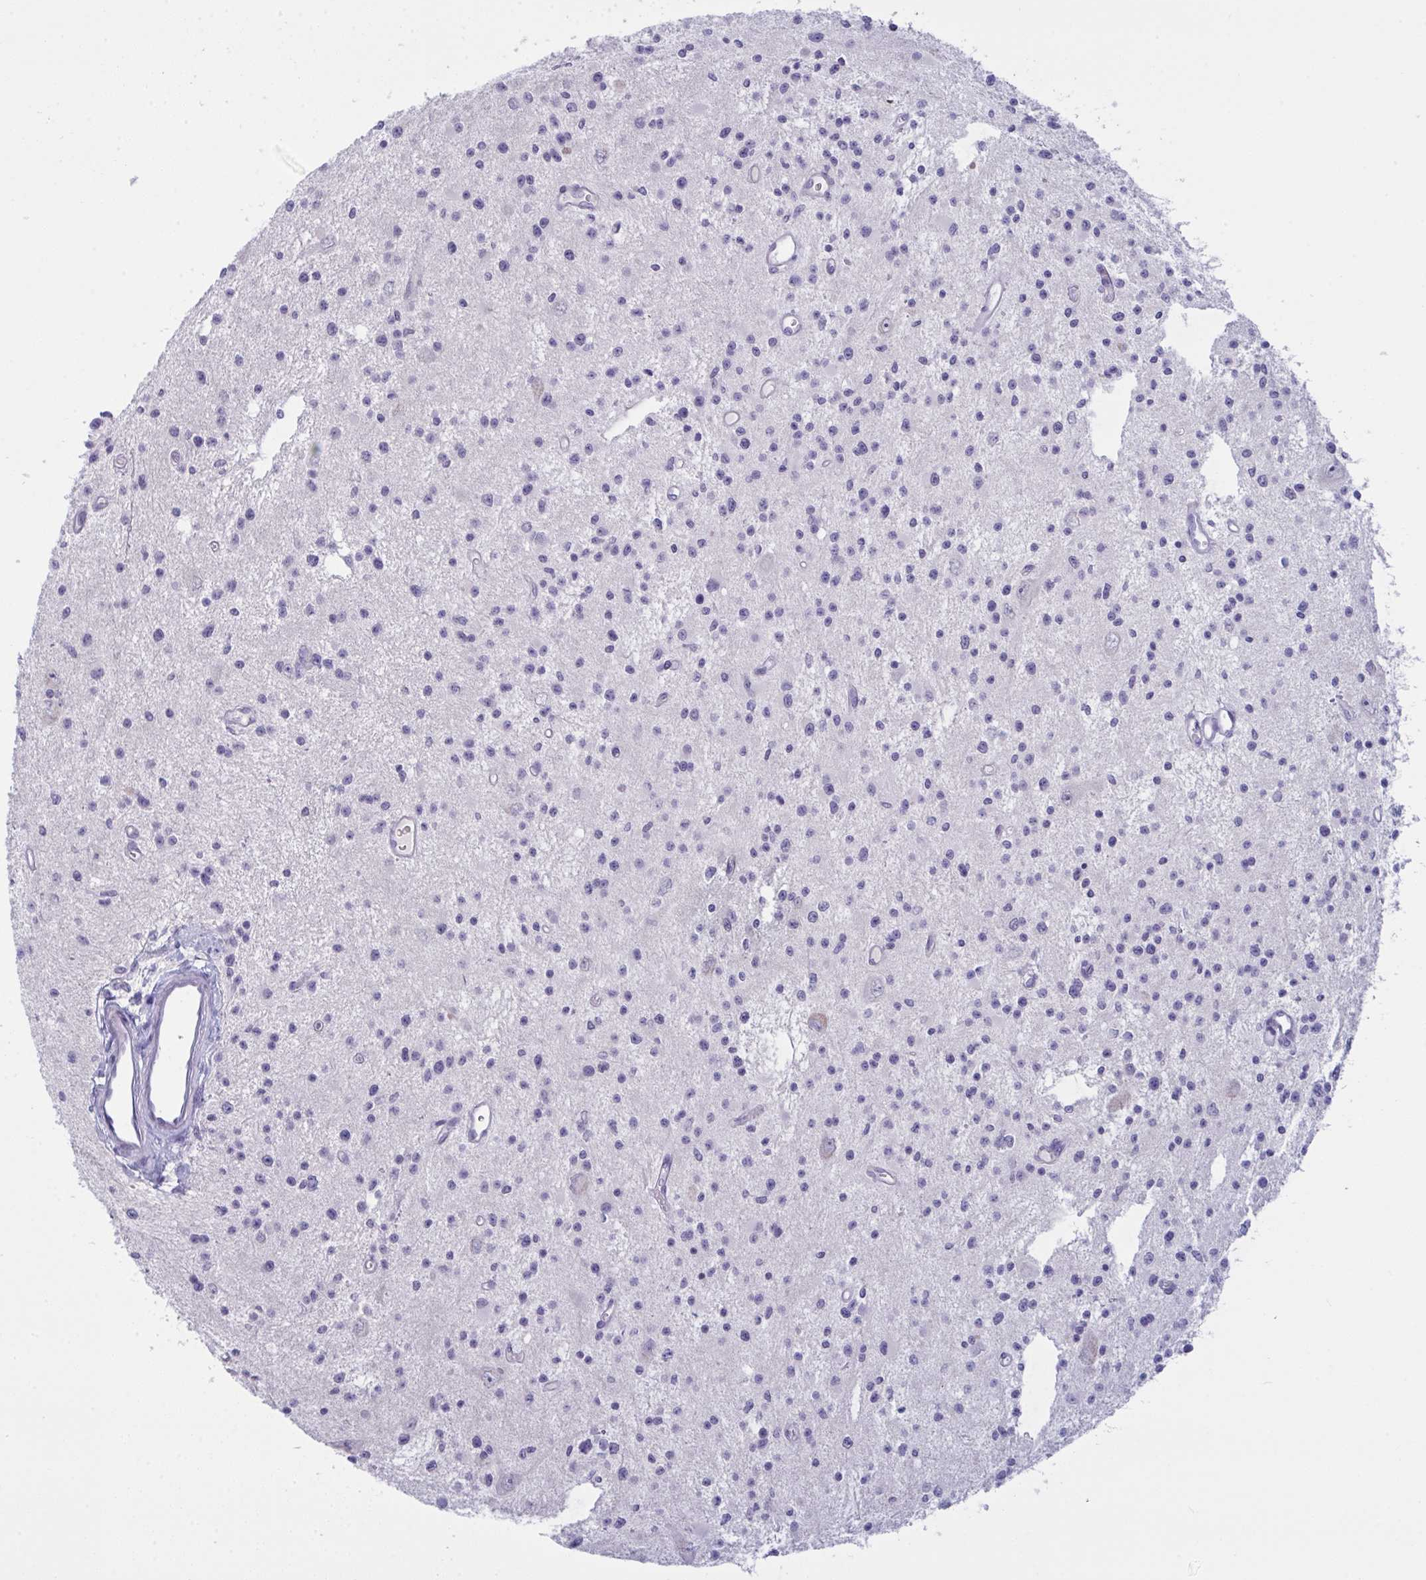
{"staining": {"intensity": "negative", "quantity": "none", "location": "none"}, "tissue": "glioma", "cell_type": "Tumor cells", "image_type": "cancer", "snomed": [{"axis": "morphology", "description": "Glioma, malignant, Low grade"}, {"axis": "topography", "description": "Brain"}], "caption": "DAB immunohistochemical staining of human malignant low-grade glioma reveals no significant expression in tumor cells.", "gene": "TENT5D", "patient": {"sex": "male", "age": 43}}